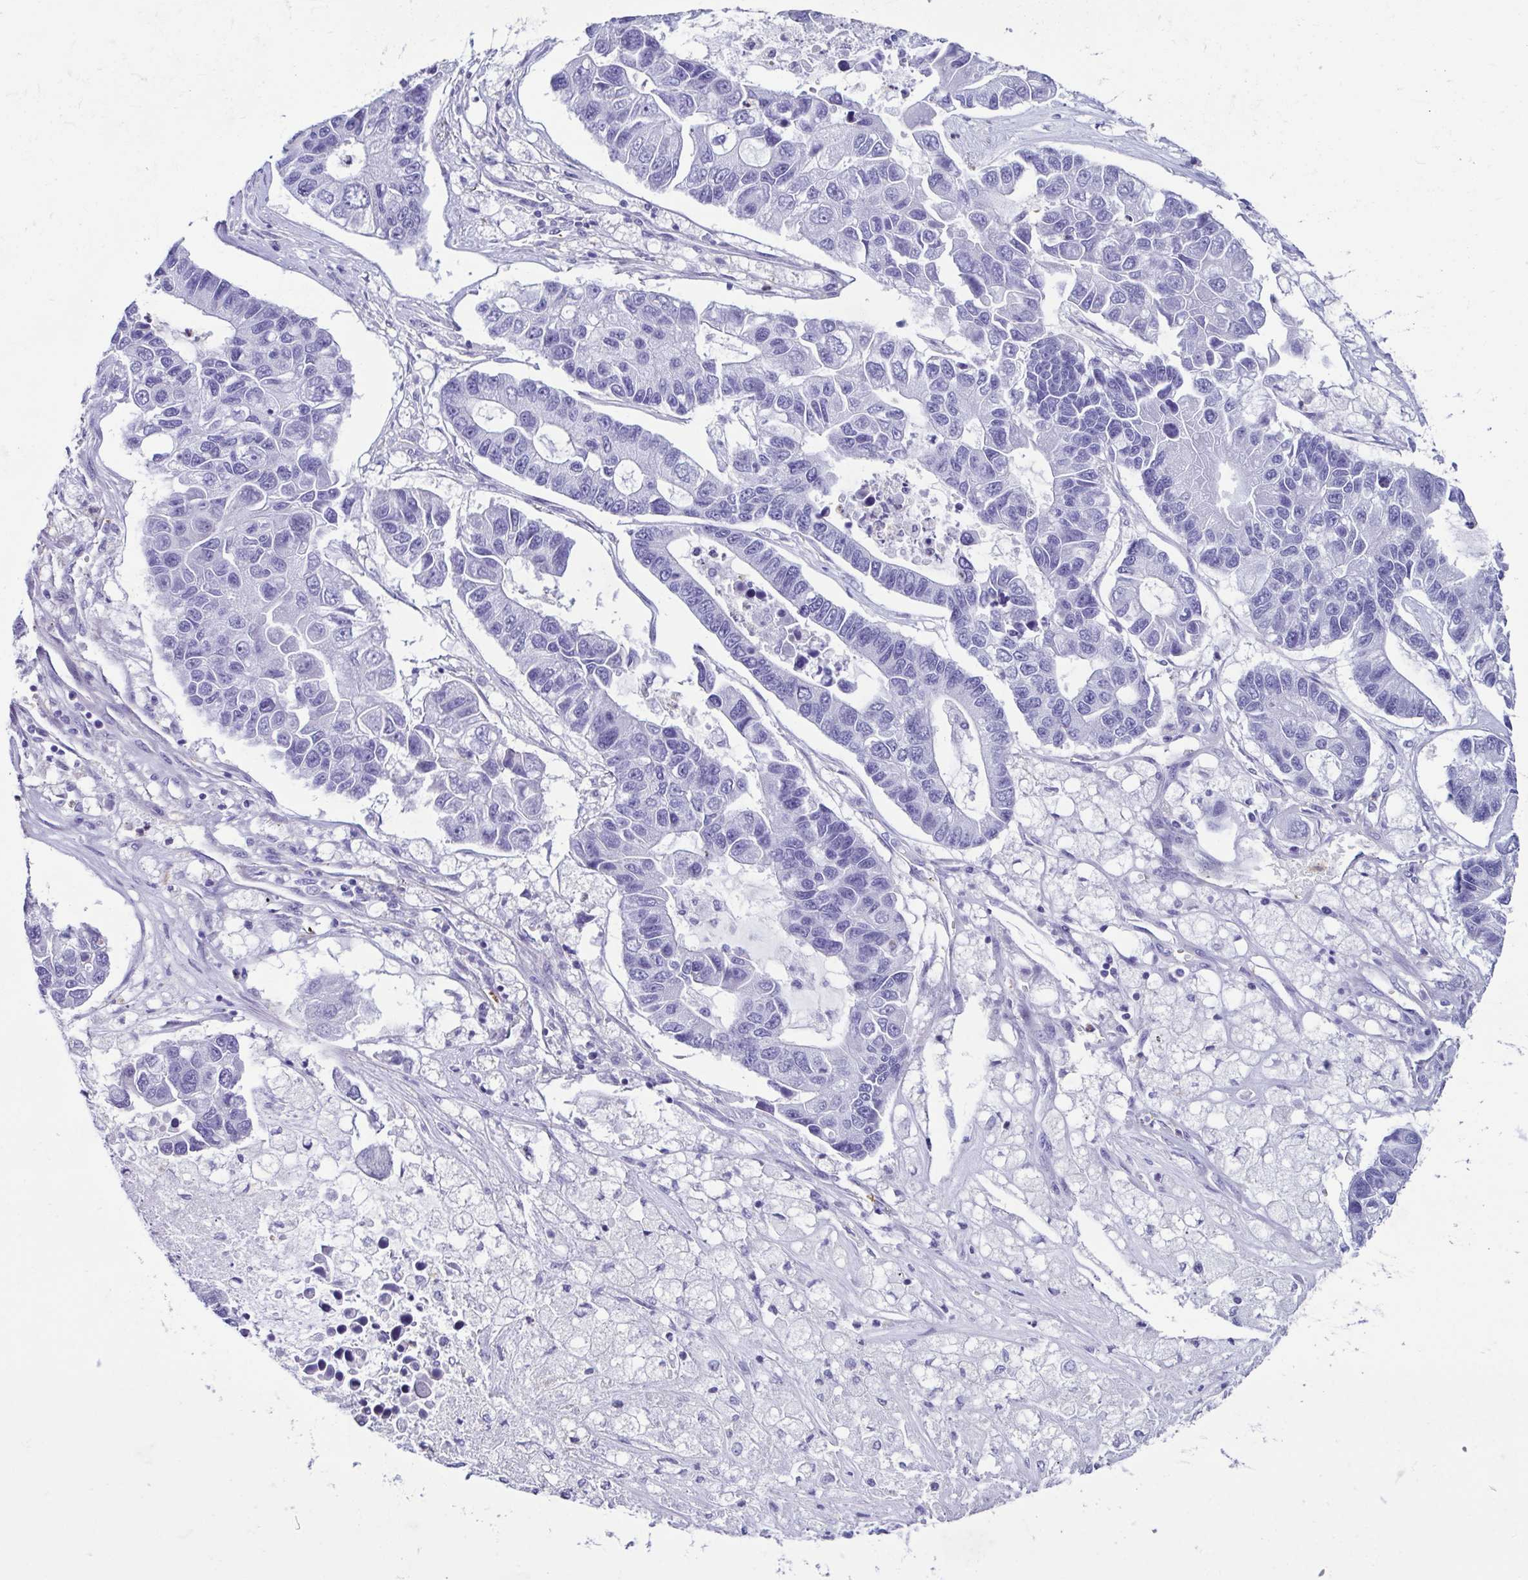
{"staining": {"intensity": "negative", "quantity": "none", "location": "none"}, "tissue": "lung cancer", "cell_type": "Tumor cells", "image_type": "cancer", "snomed": [{"axis": "morphology", "description": "Adenocarcinoma, NOS"}, {"axis": "topography", "description": "Bronchus"}, {"axis": "topography", "description": "Lung"}], "caption": "Immunohistochemical staining of human adenocarcinoma (lung) demonstrates no significant staining in tumor cells.", "gene": "CYP11B1", "patient": {"sex": "female", "age": 51}}